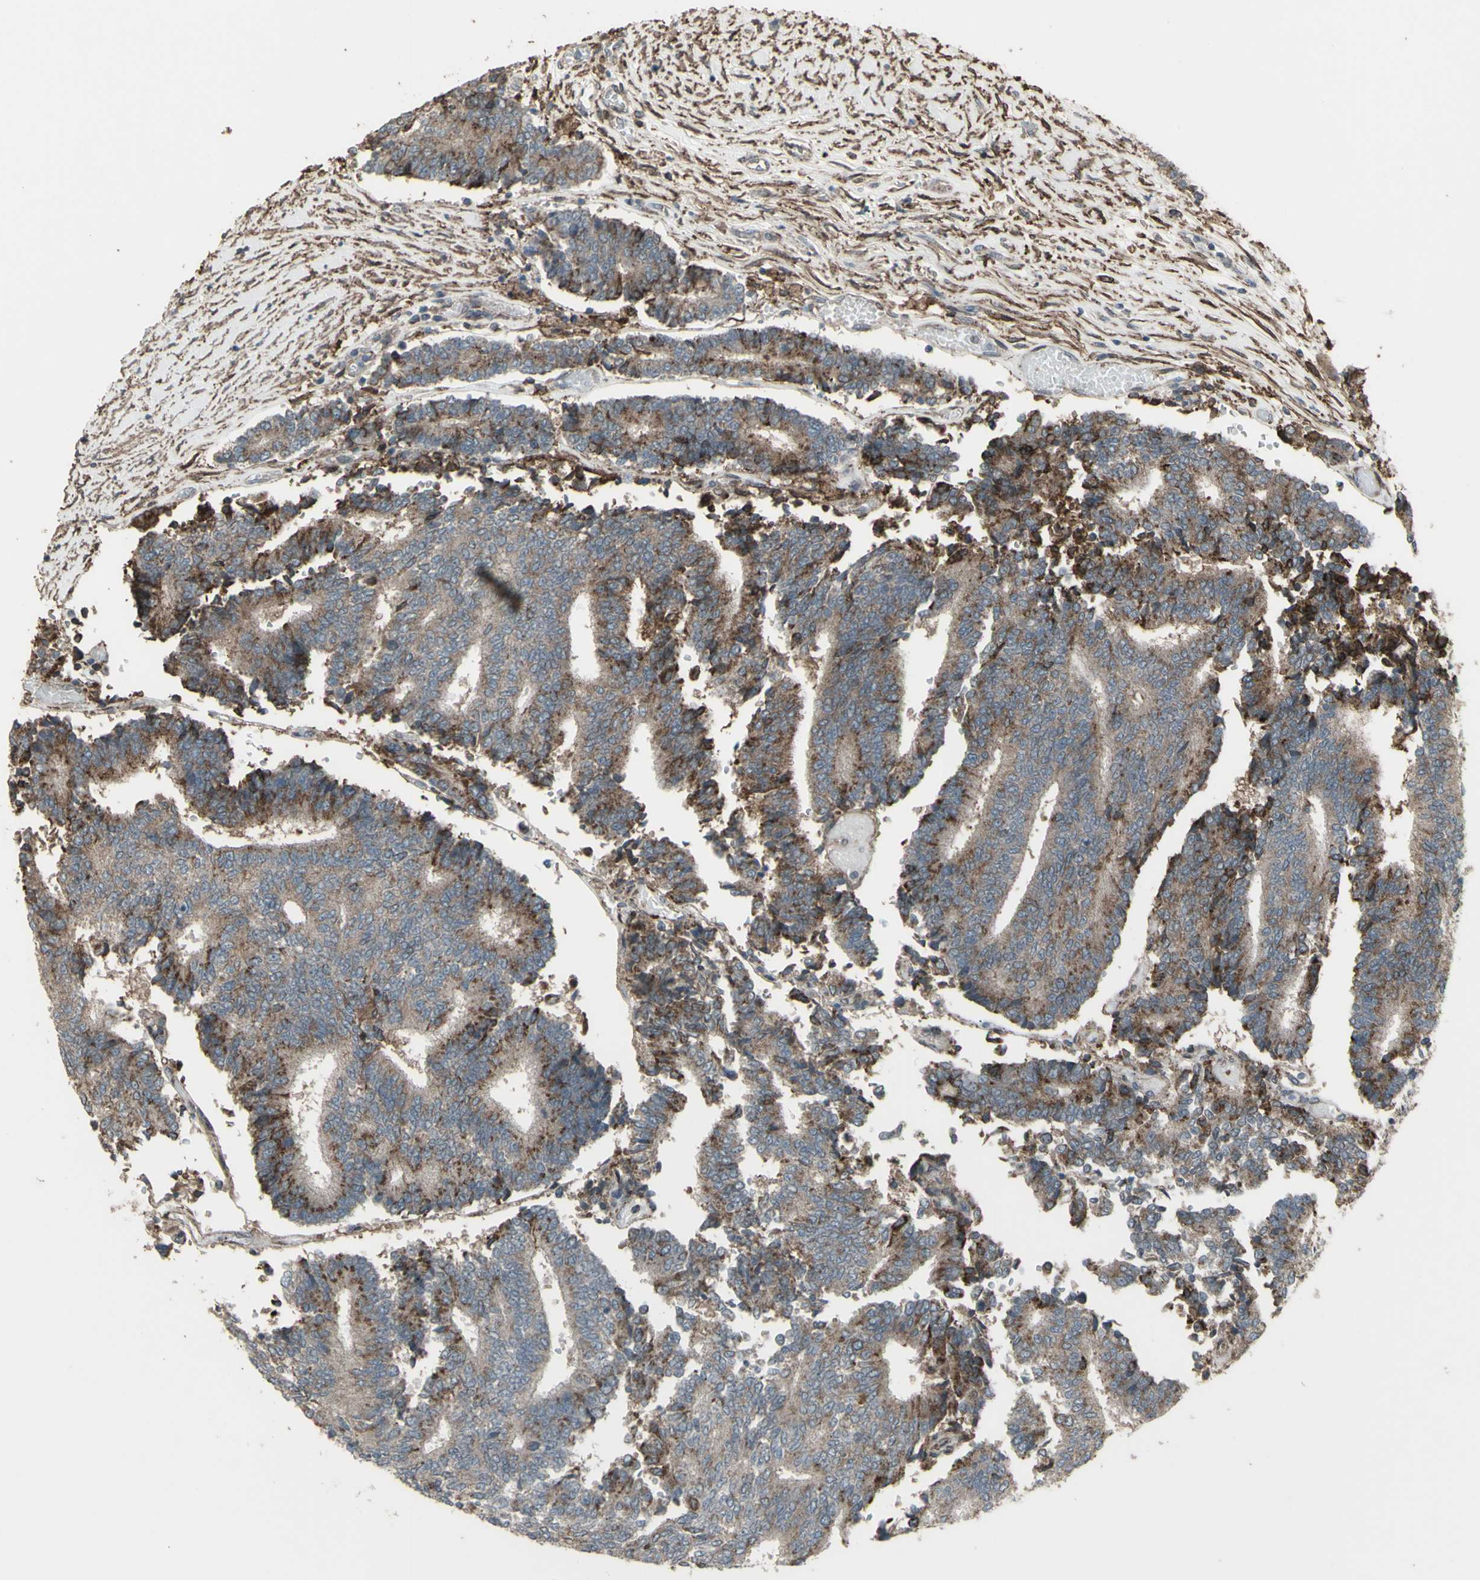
{"staining": {"intensity": "moderate", "quantity": "25%-75%", "location": "cytoplasmic/membranous"}, "tissue": "prostate cancer", "cell_type": "Tumor cells", "image_type": "cancer", "snomed": [{"axis": "morphology", "description": "Normal tissue, NOS"}, {"axis": "morphology", "description": "Adenocarcinoma, High grade"}, {"axis": "topography", "description": "Prostate"}, {"axis": "topography", "description": "Seminal veicle"}], "caption": "Brown immunohistochemical staining in prostate cancer (high-grade adenocarcinoma) shows moderate cytoplasmic/membranous expression in about 25%-75% of tumor cells.", "gene": "SMO", "patient": {"sex": "male", "age": 55}}